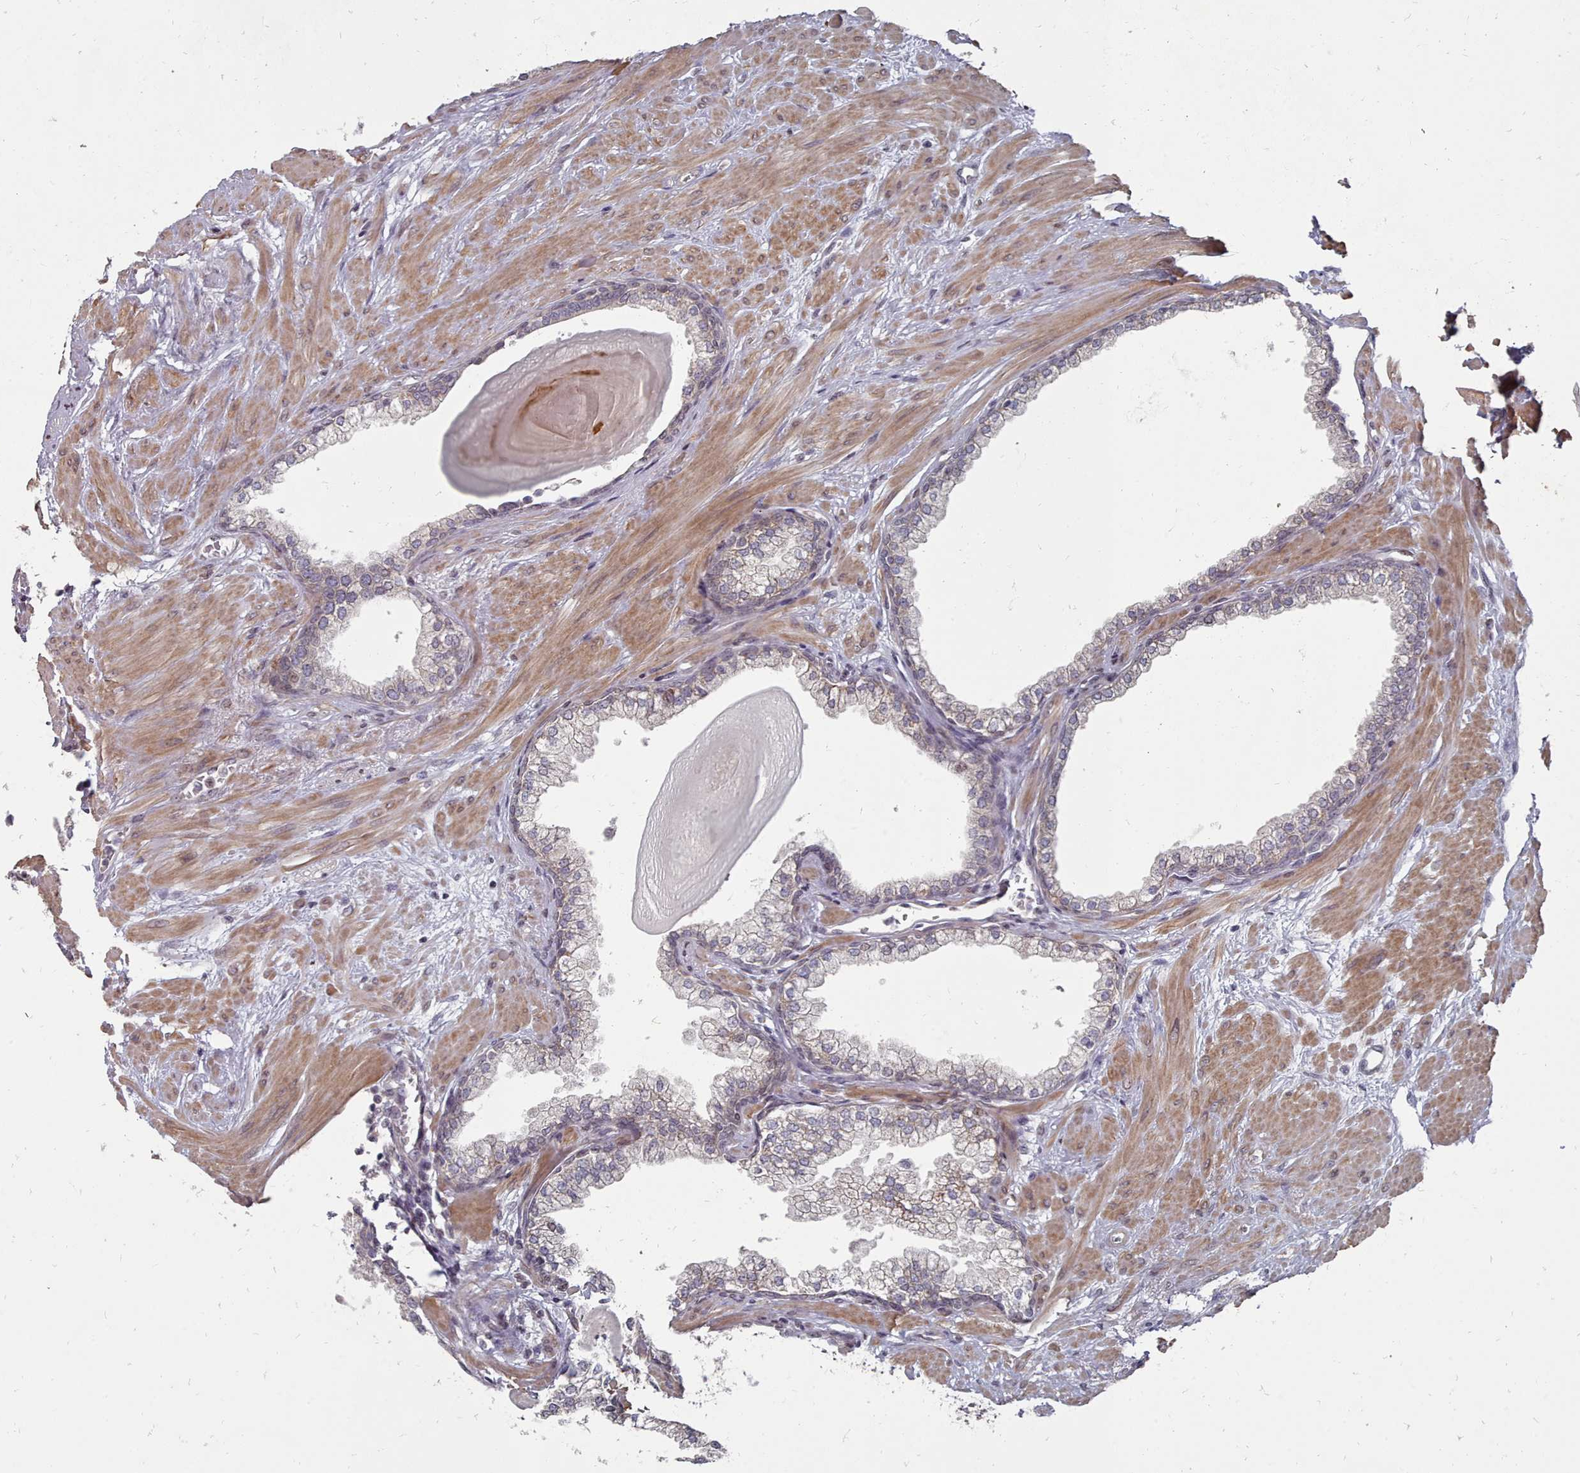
{"staining": {"intensity": "weak", "quantity": "<25%", "location": "cytoplasmic/membranous"}, "tissue": "prostate", "cell_type": "Glandular cells", "image_type": "normal", "snomed": [{"axis": "morphology", "description": "Normal tissue, NOS"}, {"axis": "topography", "description": "Prostate"}], "caption": "DAB immunohistochemical staining of normal prostate reveals no significant positivity in glandular cells. (DAB immunohistochemistry (IHC) with hematoxylin counter stain).", "gene": "ACKR3", "patient": {"sex": "male", "age": 57}}